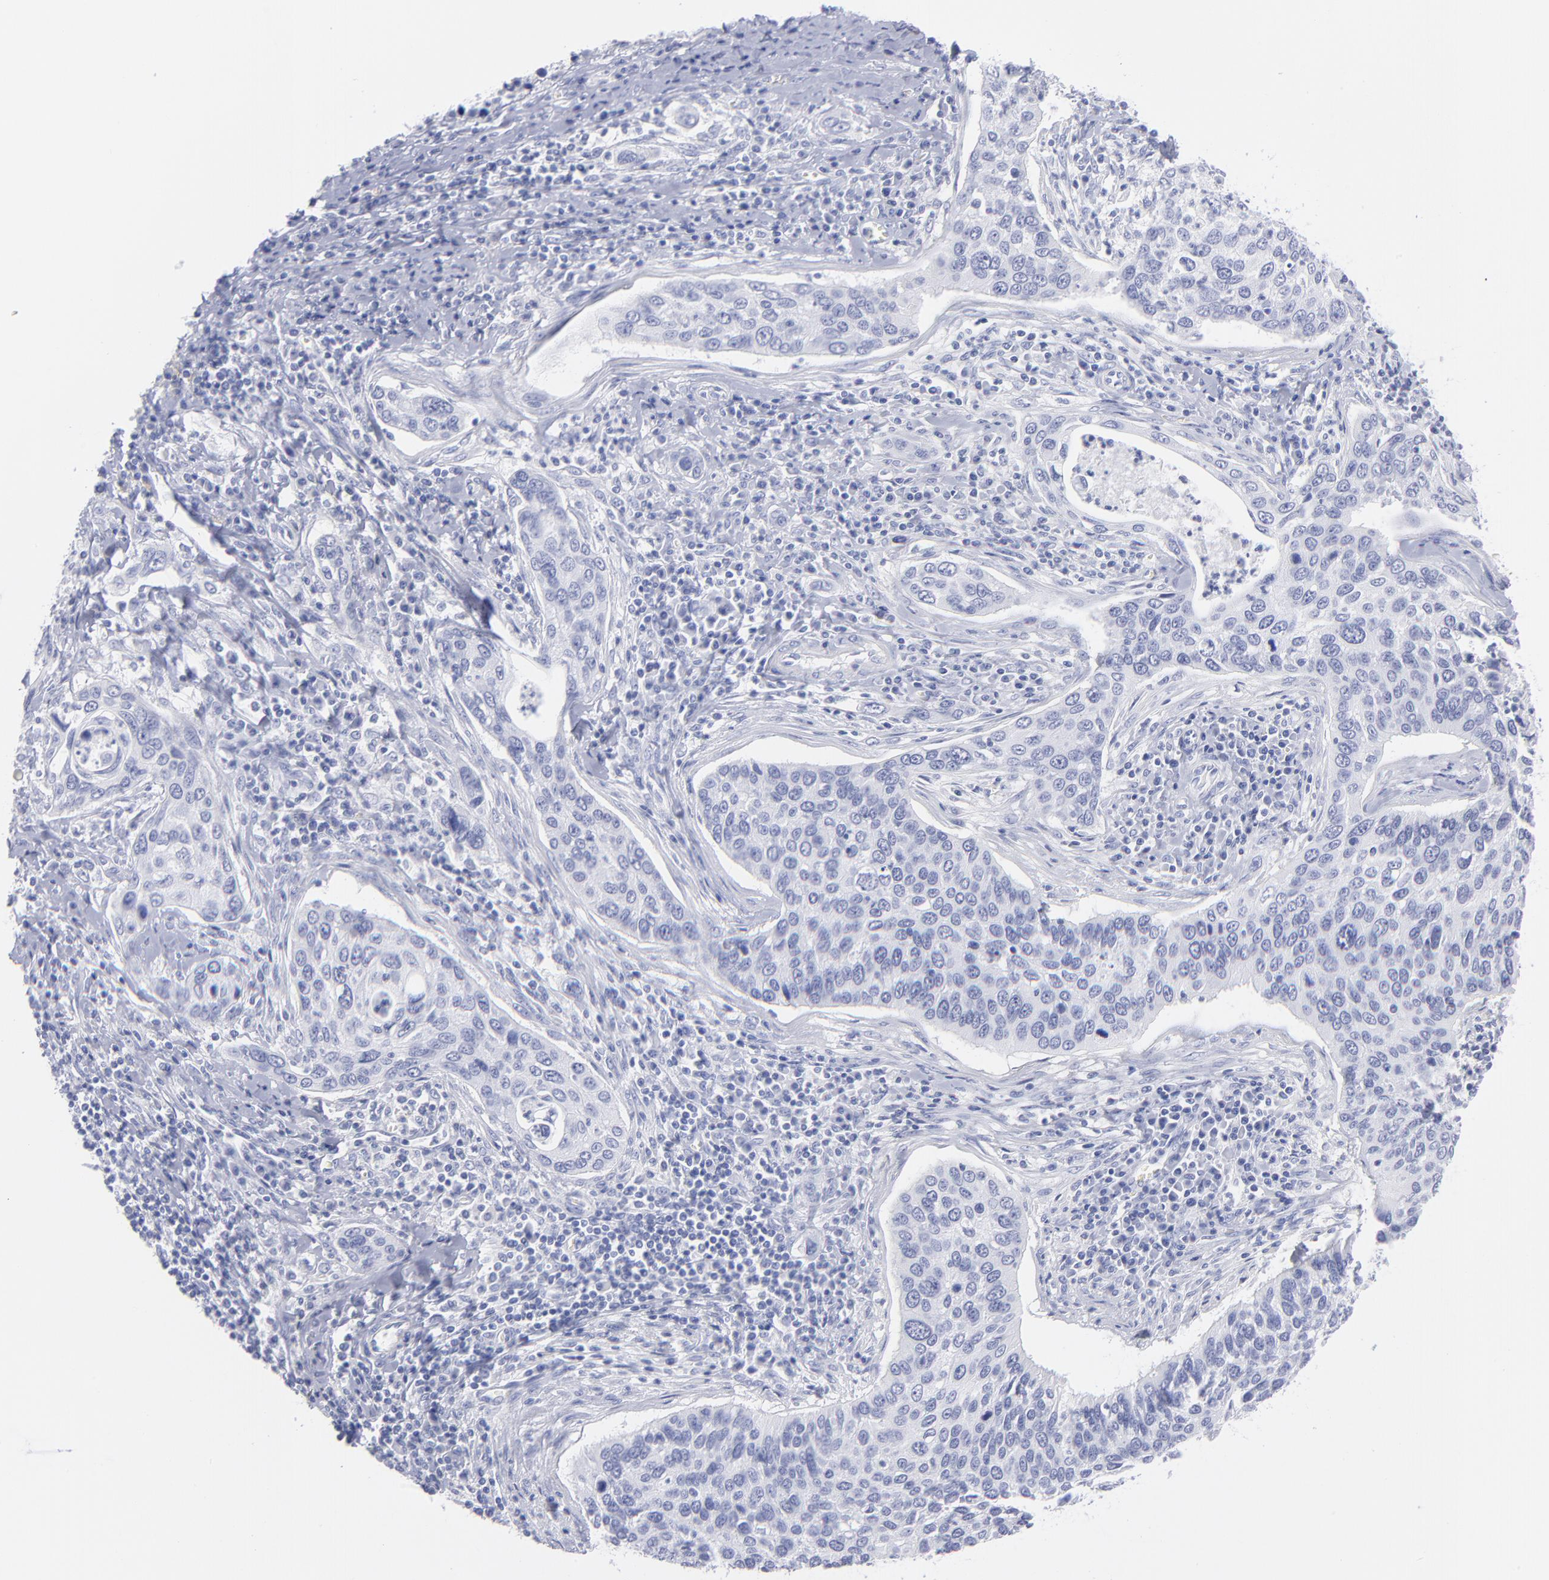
{"staining": {"intensity": "negative", "quantity": "none", "location": "none"}, "tissue": "cervical cancer", "cell_type": "Tumor cells", "image_type": "cancer", "snomed": [{"axis": "morphology", "description": "Squamous cell carcinoma, NOS"}, {"axis": "topography", "description": "Cervix"}], "caption": "There is no significant positivity in tumor cells of cervical cancer. (Brightfield microscopy of DAB immunohistochemistry (IHC) at high magnification).", "gene": "F13B", "patient": {"sex": "female", "age": 53}}